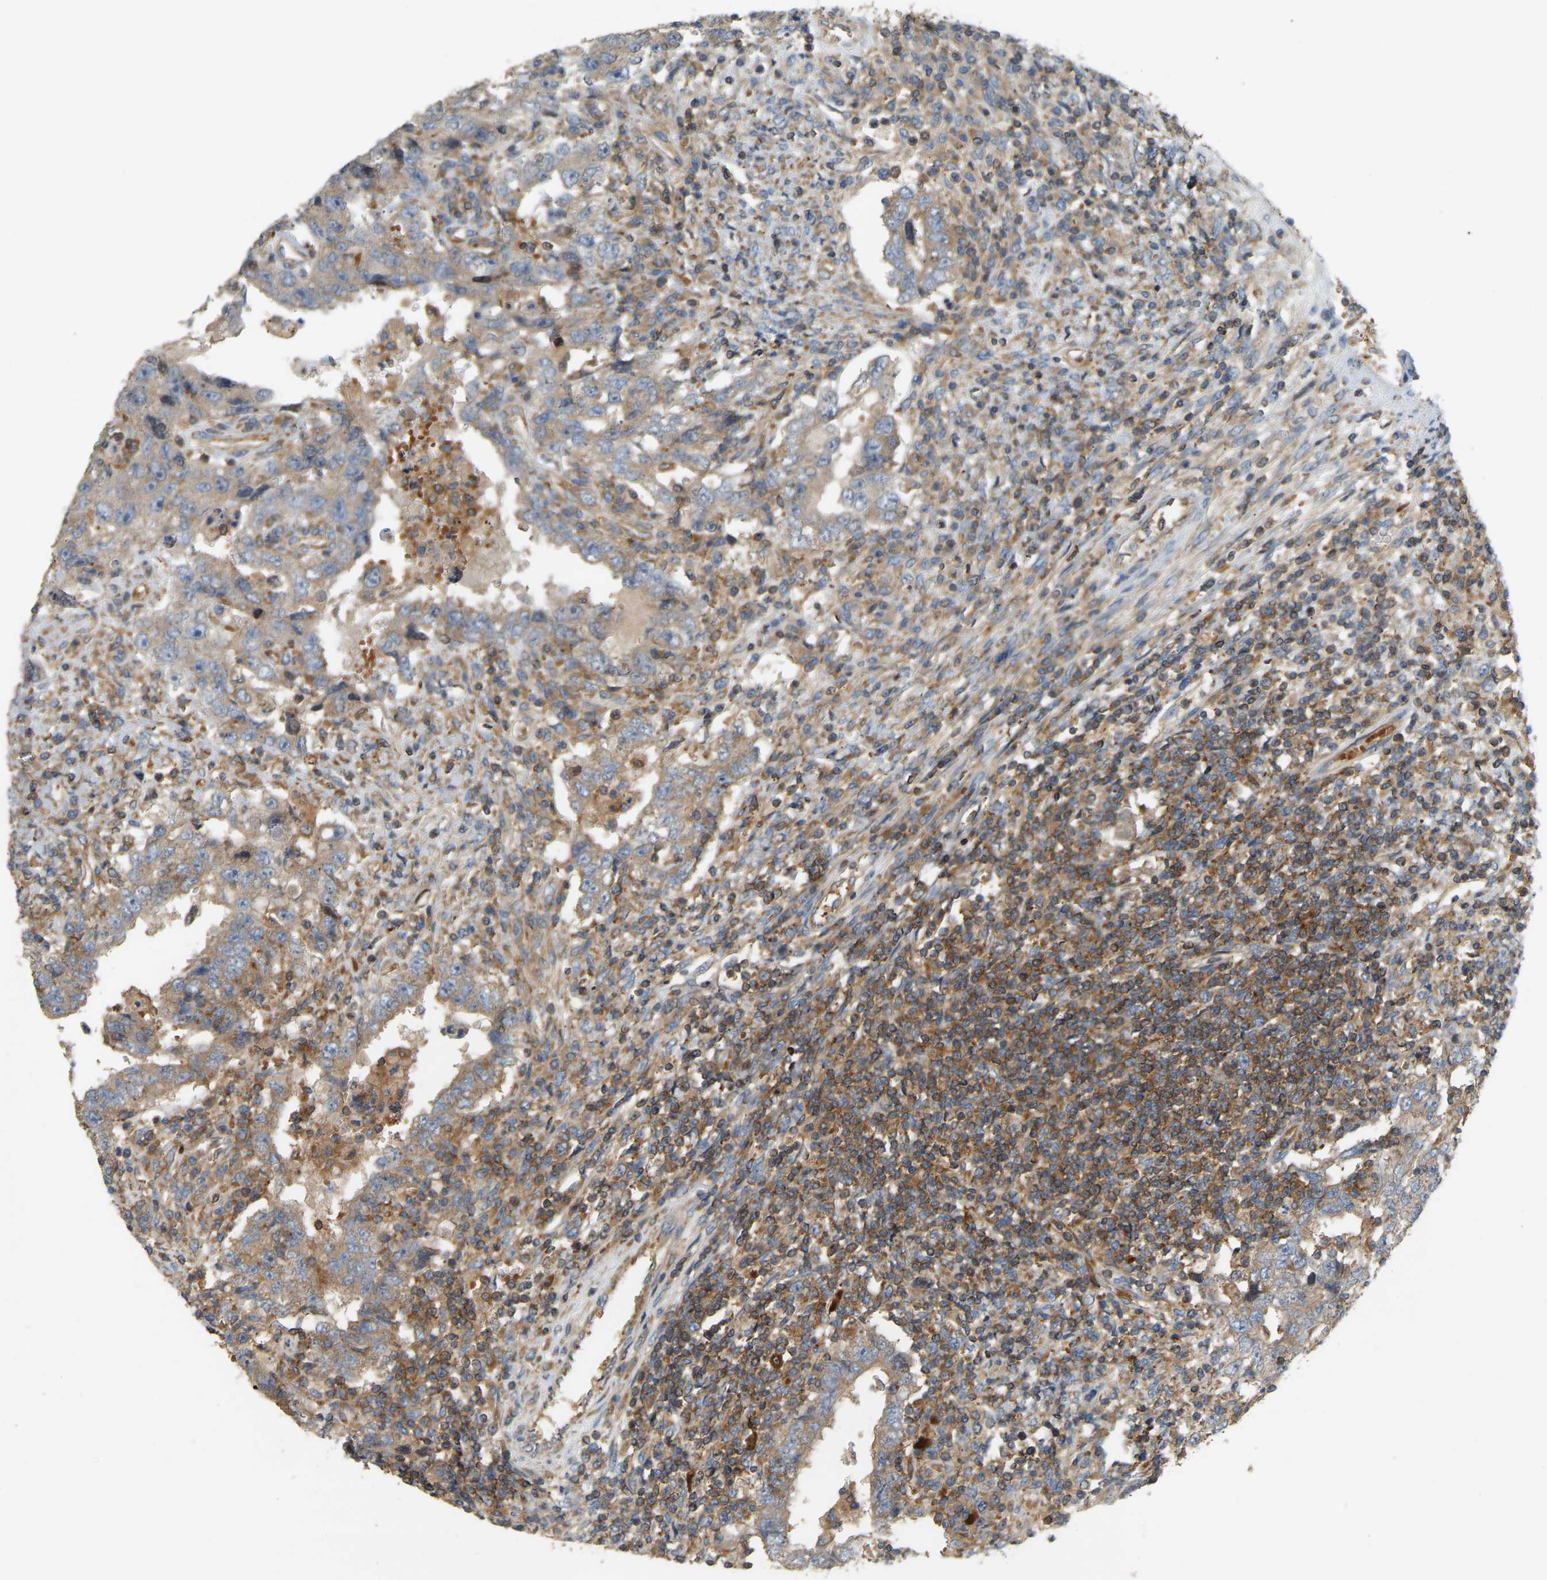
{"staining": {"intensity": "moderate", "quantity": "25%-75%", "location": "cytoplasmic/membranous"}, "tissue": "testis cancer", "cell_type": "Tumor cells", "image_type": "cancer", "snomed": [{"axis": "morphology", "description": "Carcinoma, Embryonal, NOS"}, {"axis": "topography", "description": "Testis"}], "caption": "This image exhibits immunohistochemistry (IHC) staining of human testis cancer (embryonal carcinoma), with medium moderate cytoplasmic/membranous staining in about 25%-75% of tumor cells.", "gene": "AKAP13", "patient": {"sex": "male", "age": 26}}